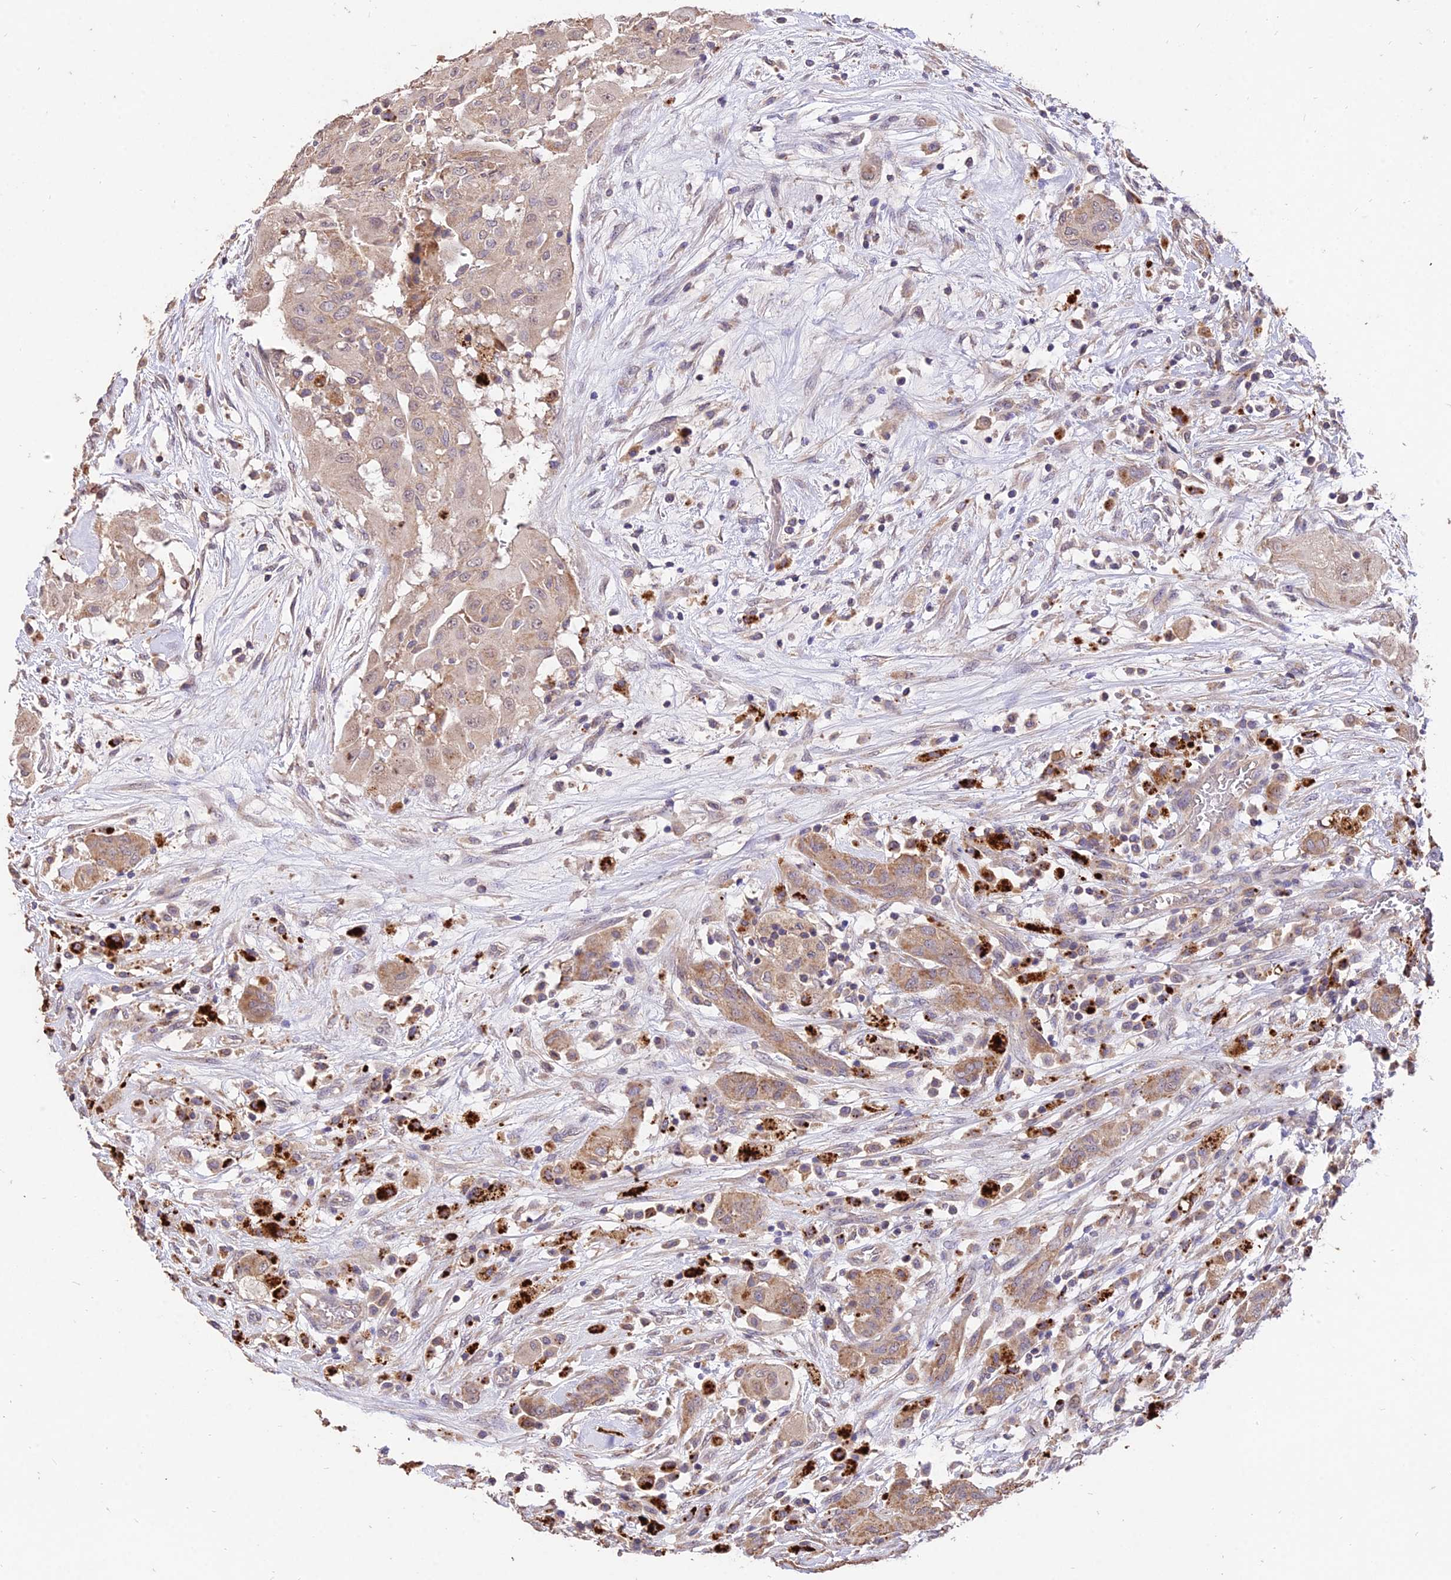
{"staining": {"intensity": "moderate", "quantity": ">75%", "location": "cytoplasmic/membranous"}, "tissue": "thyroid cancer", "cell_type": "Tumor cells", "image_type": "cancer", "snomed": [{"axis": "morphology", "description": "Papillary adenocarcinoma, NOS"}, {"axis": "topography", "description": "Thyroid gland"}], "caption": "Brown immunohistochemical staining in papillary adenocarcinoma (thyroid) reveals moderate cytoplasmic/membranous positivity in approximately >75% of tumor cells. (Stains: DAB in brown, nuclei in blue, Microscopy: brightfield microscopy at high magnification).", "gene": "SDHD", "patient": {"sex": "female", "age": 59}}